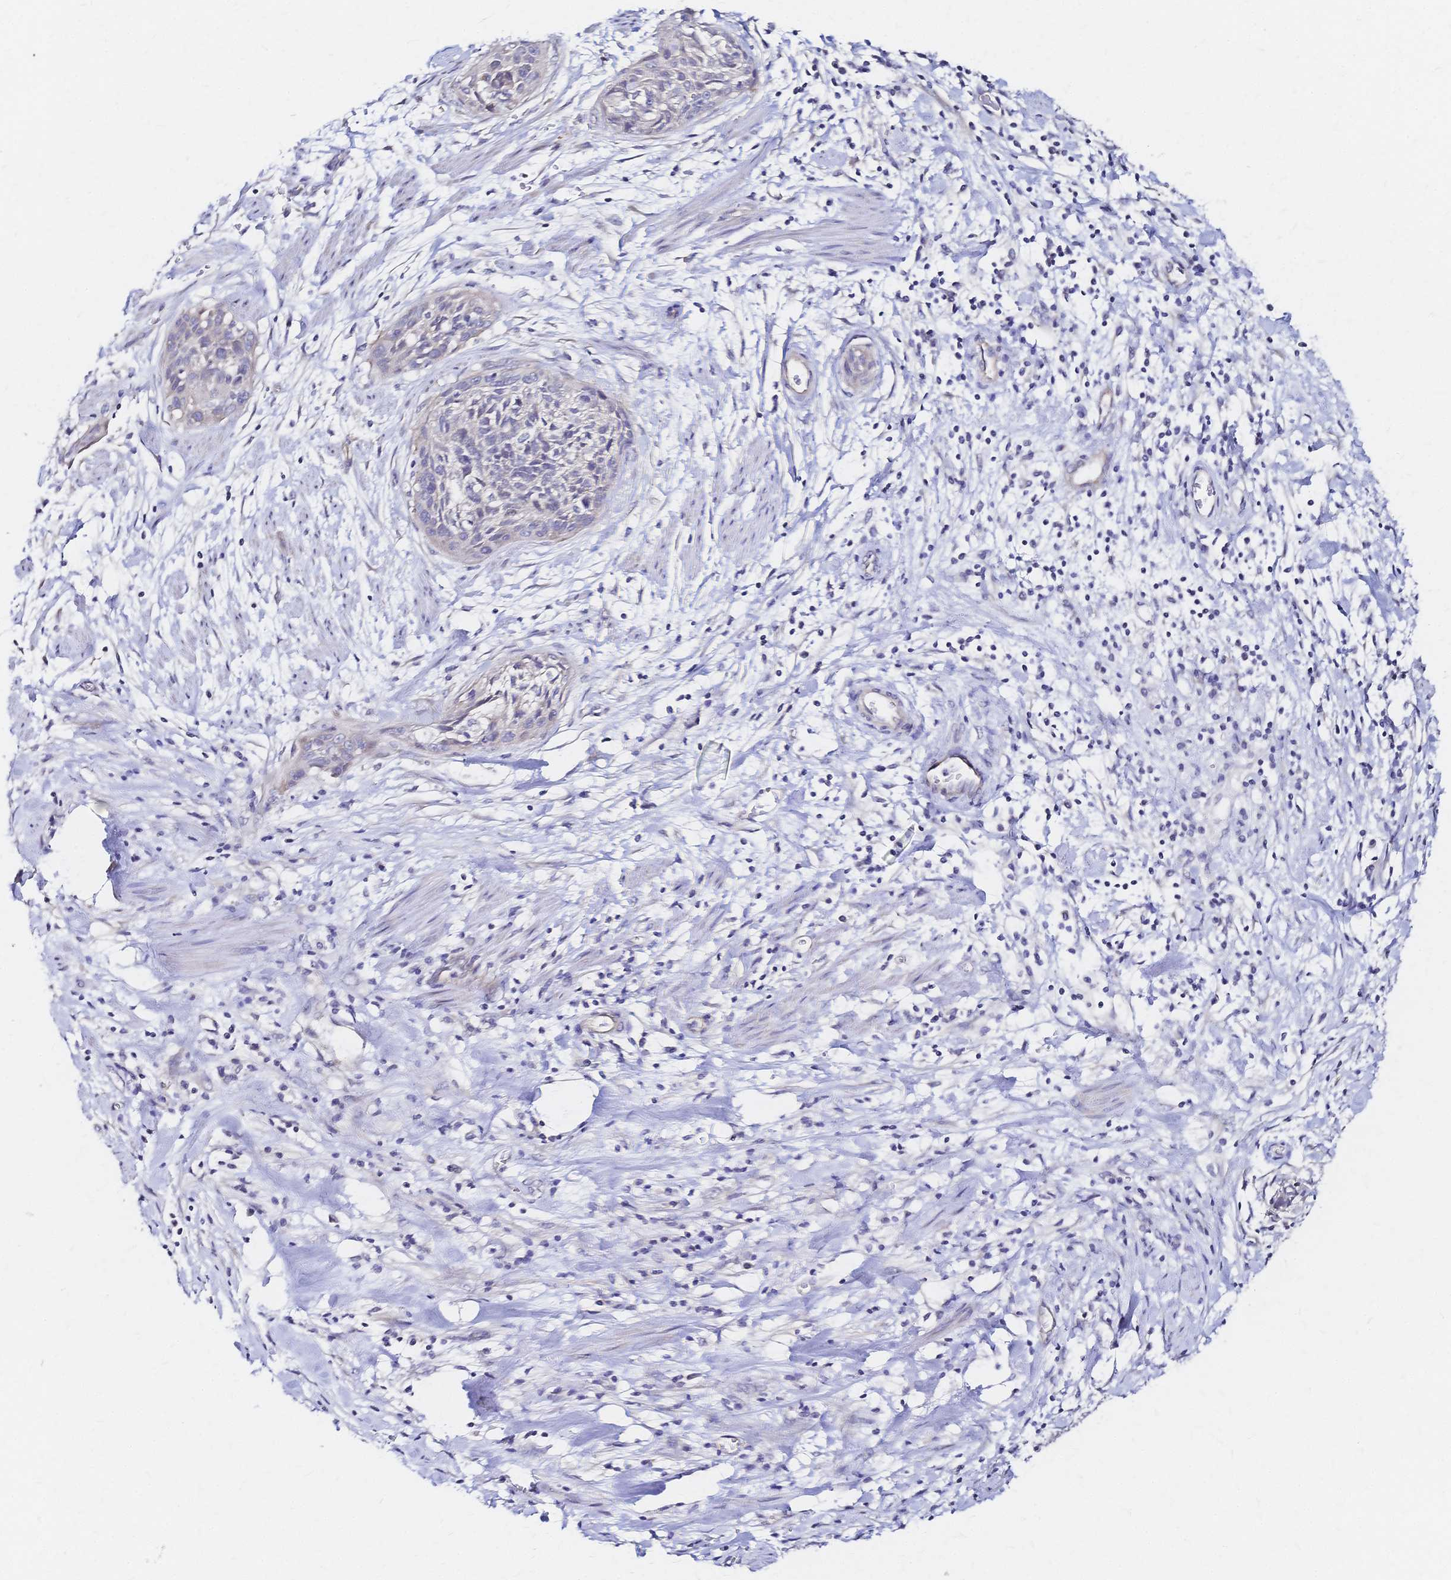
{"staining": {"intensity": "negative", "quantity": "none", "location": "none"}, "tissue": "cervical cancer", "cell_type": "Tumor cells", "image_type": "cancer", "snomed": [{"axis": "morphology", "description": "Squamous cell carcinoma, NOS"}, {"axis": "topography", "description": "Cervix"}], "caption": "Immunohistochemistry (IHC) micrograph of cervical cancer (squamous cell carcinoma) stained for a protein (brown), which reveals no positivity in tumor cells.", "gene": "SLC5A1", "patient": {"sex": "female", "age": 55}}